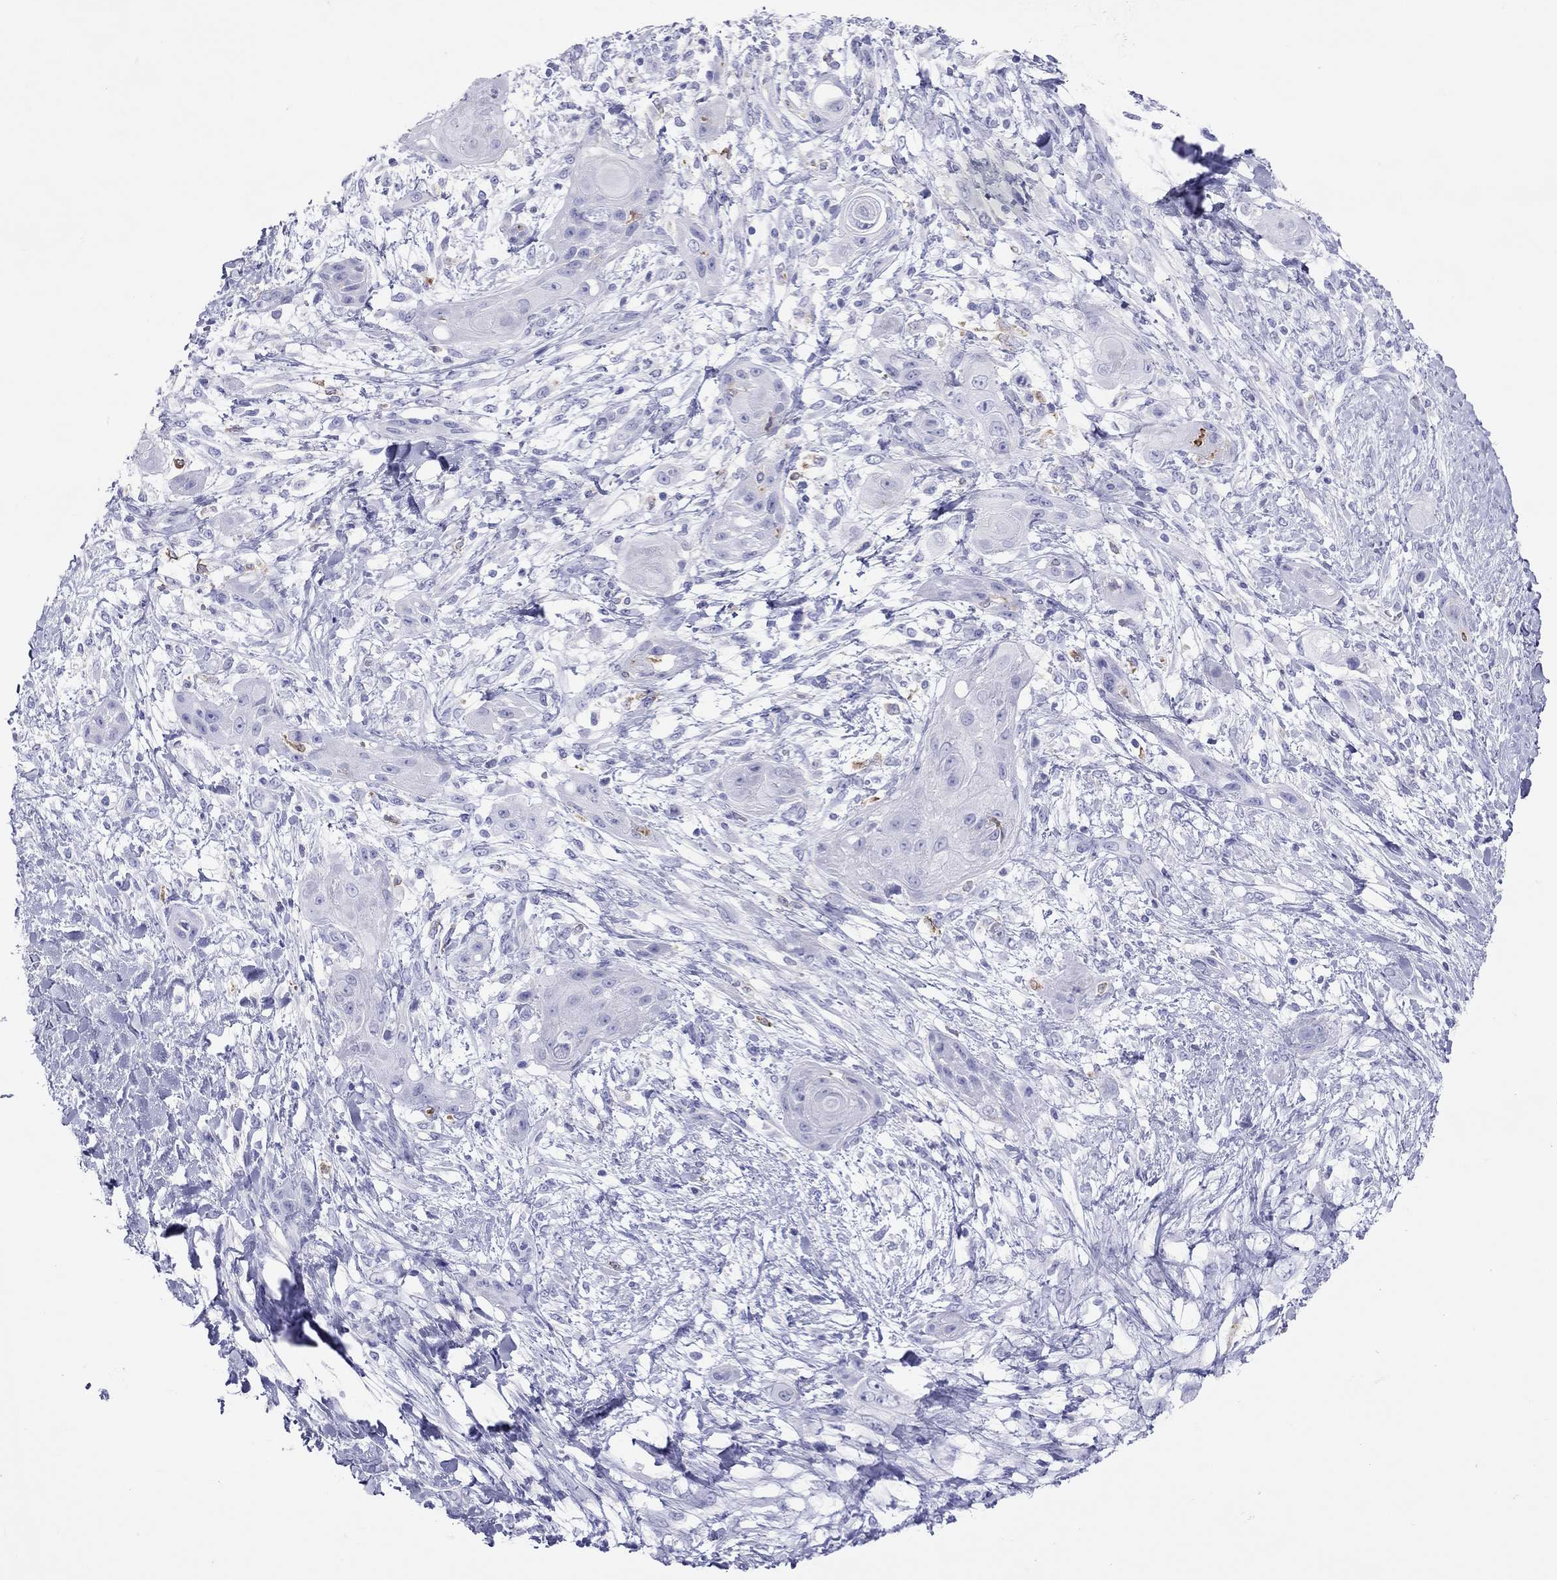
{"staining": {"intensity": "negative", "quantity": "none", "location": "none"}, "tissue": "skin cancer", "cell_type": "Tumor cells", "image_type": "cancer", "snomed": [{"axis": "morphology", "description": "Squamous cell carcinoma, NOS"}, {"axis": "topography", "description": "Skin"}], "caption": "This photomicrograph is of skin cancer stained with immunohistochemistry to label a protein in brown with the nuclei are counter-stained blue. There is no positivity in tumor cells. (DAB IHC, high magnification).", "gene": "HLA-DQB2", "patient": {"sex": "male", "age": 62}}